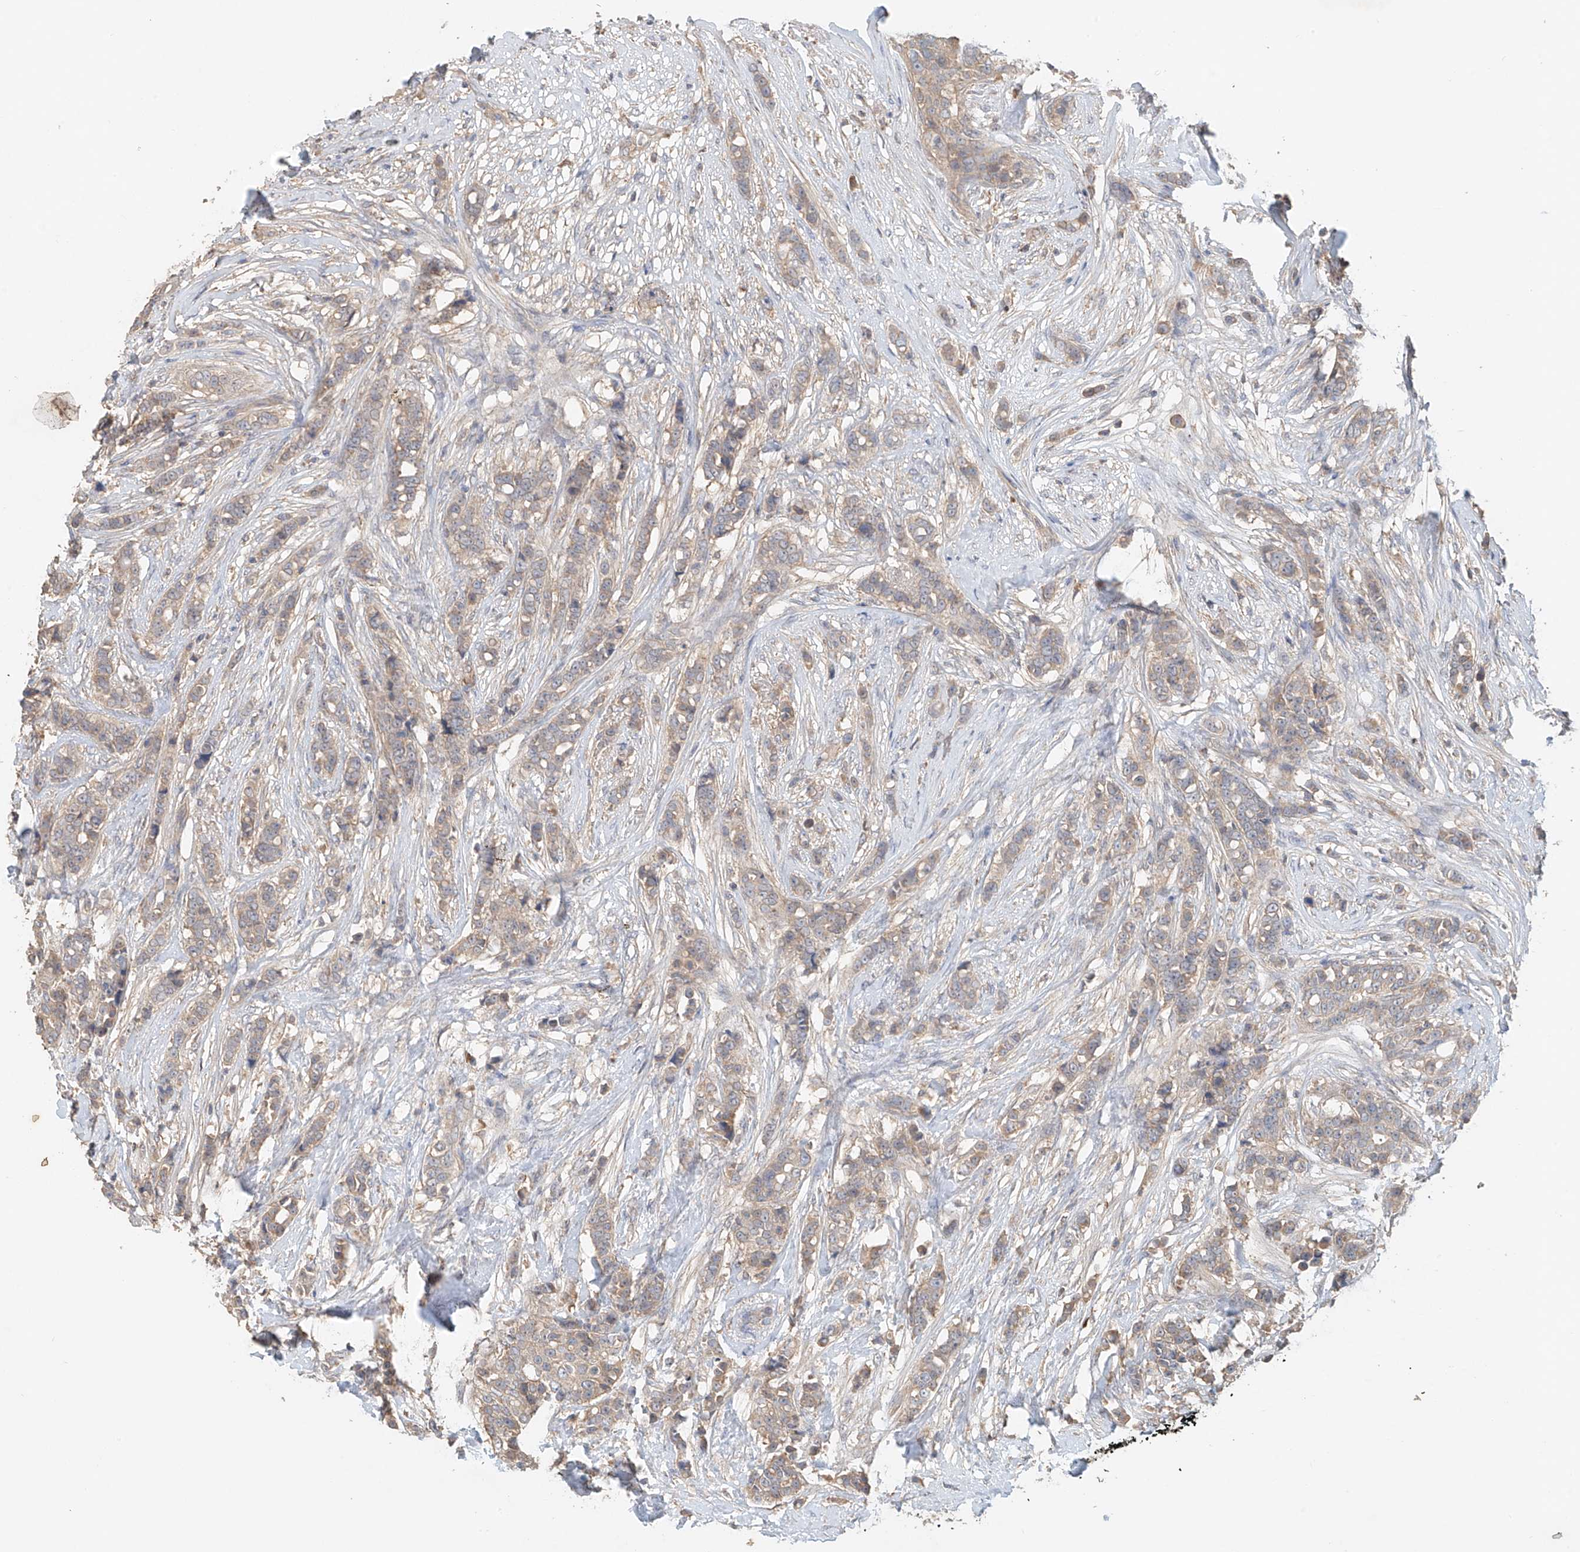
{"staining": {"intensity": "weak", "quantity": "<25%", "location": "cytoplasmic/membranous"}, "tissue": "breast cancer", "cell_type": "Tumor cells", "image_type": "cancer", "snomed": [{"axis": "morphology", "description": "Lobular carcinoma"}, {"axis": "topography", "description": "Breast"}], "caption": "Tumor cells are negative for protein expression in human lobular carcinoma (breast).", "gene": "GNB1L", "patient": {"sex": "female", "age": 51}}